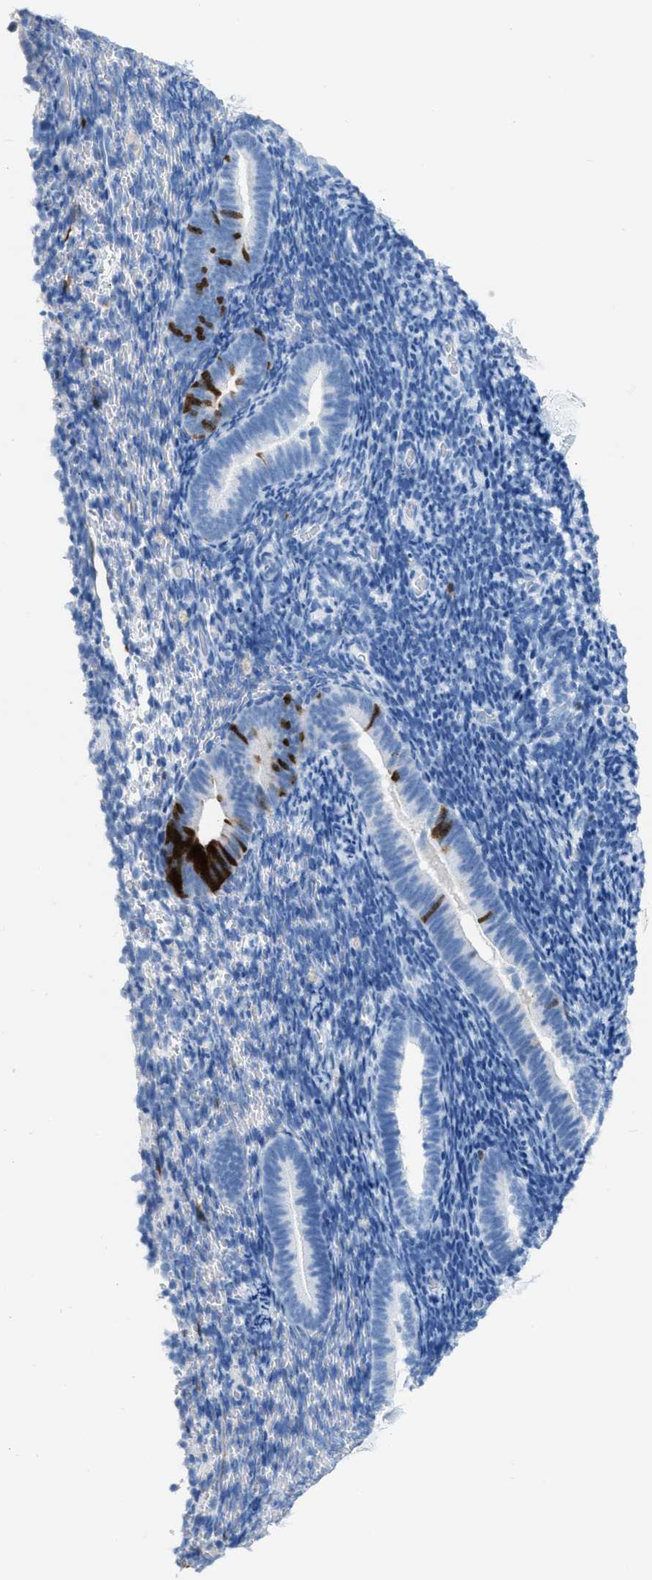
{"staining": {"intensity": "negative", "quantity": "none", "location": "none"}, "tissue": "endometrium", "cell_type": "Cells in endometrial stroma", "image_type": "normal", "snomed": [{"axis": "morphology", "description": "Normal tissue, NOS"}, {"axis": "topography", "description": "Endometrium"}], "caption": "This micrograph is of unremarkable endometrium stained with immunohistochemistry to label a protein in brown with the nuclei are counter-stained blue. There is no positivity in cells in endometrial stroma. (DAB immunohistochemistry, high magnification).", "gene": "CDKN2A", "patient": {"sex": "female", "age": 51}}